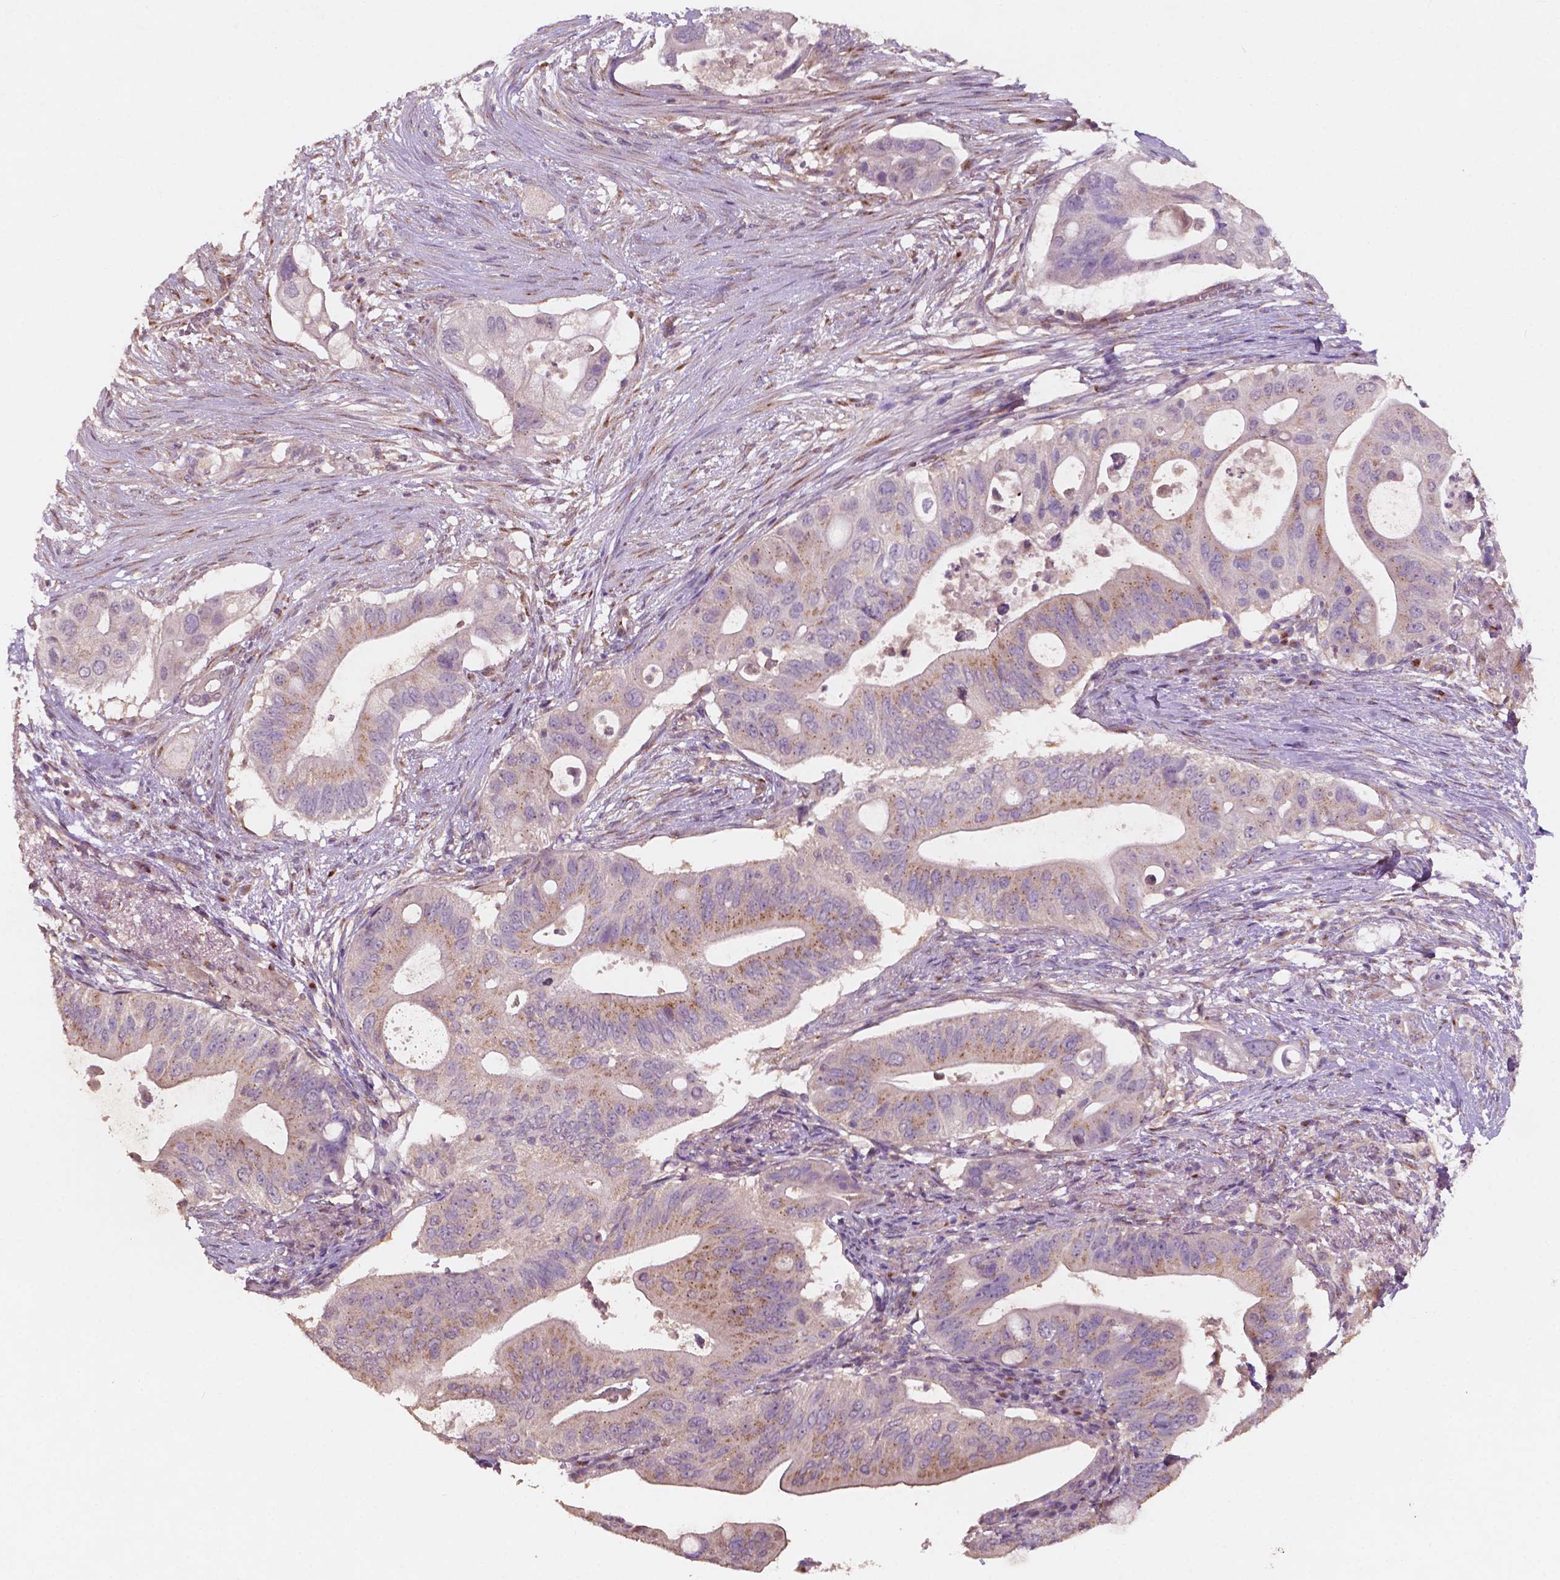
{"staining": {"intensity": "moderate", "quantity": "25%-75%", "location": "cytoplasmic/membranous"}, "tissue": "pancreatic cancer", "cell_type": "Tumor cells", "image_type": "cancer", "snomed": [{"axis": "morphology", "description": "Adenocarcinoma, NOS"}, {"axis": "topography", "description": "Pancreas"}], "caption": "Protein expression analysis of adenocarcinoma (pancreatic) reveals moderate cytoplasmic/membranous expression in about 25%-75% of tumor cells.", "gene": "CHPT1", "patient": {"sex": "female", "age": 72}}